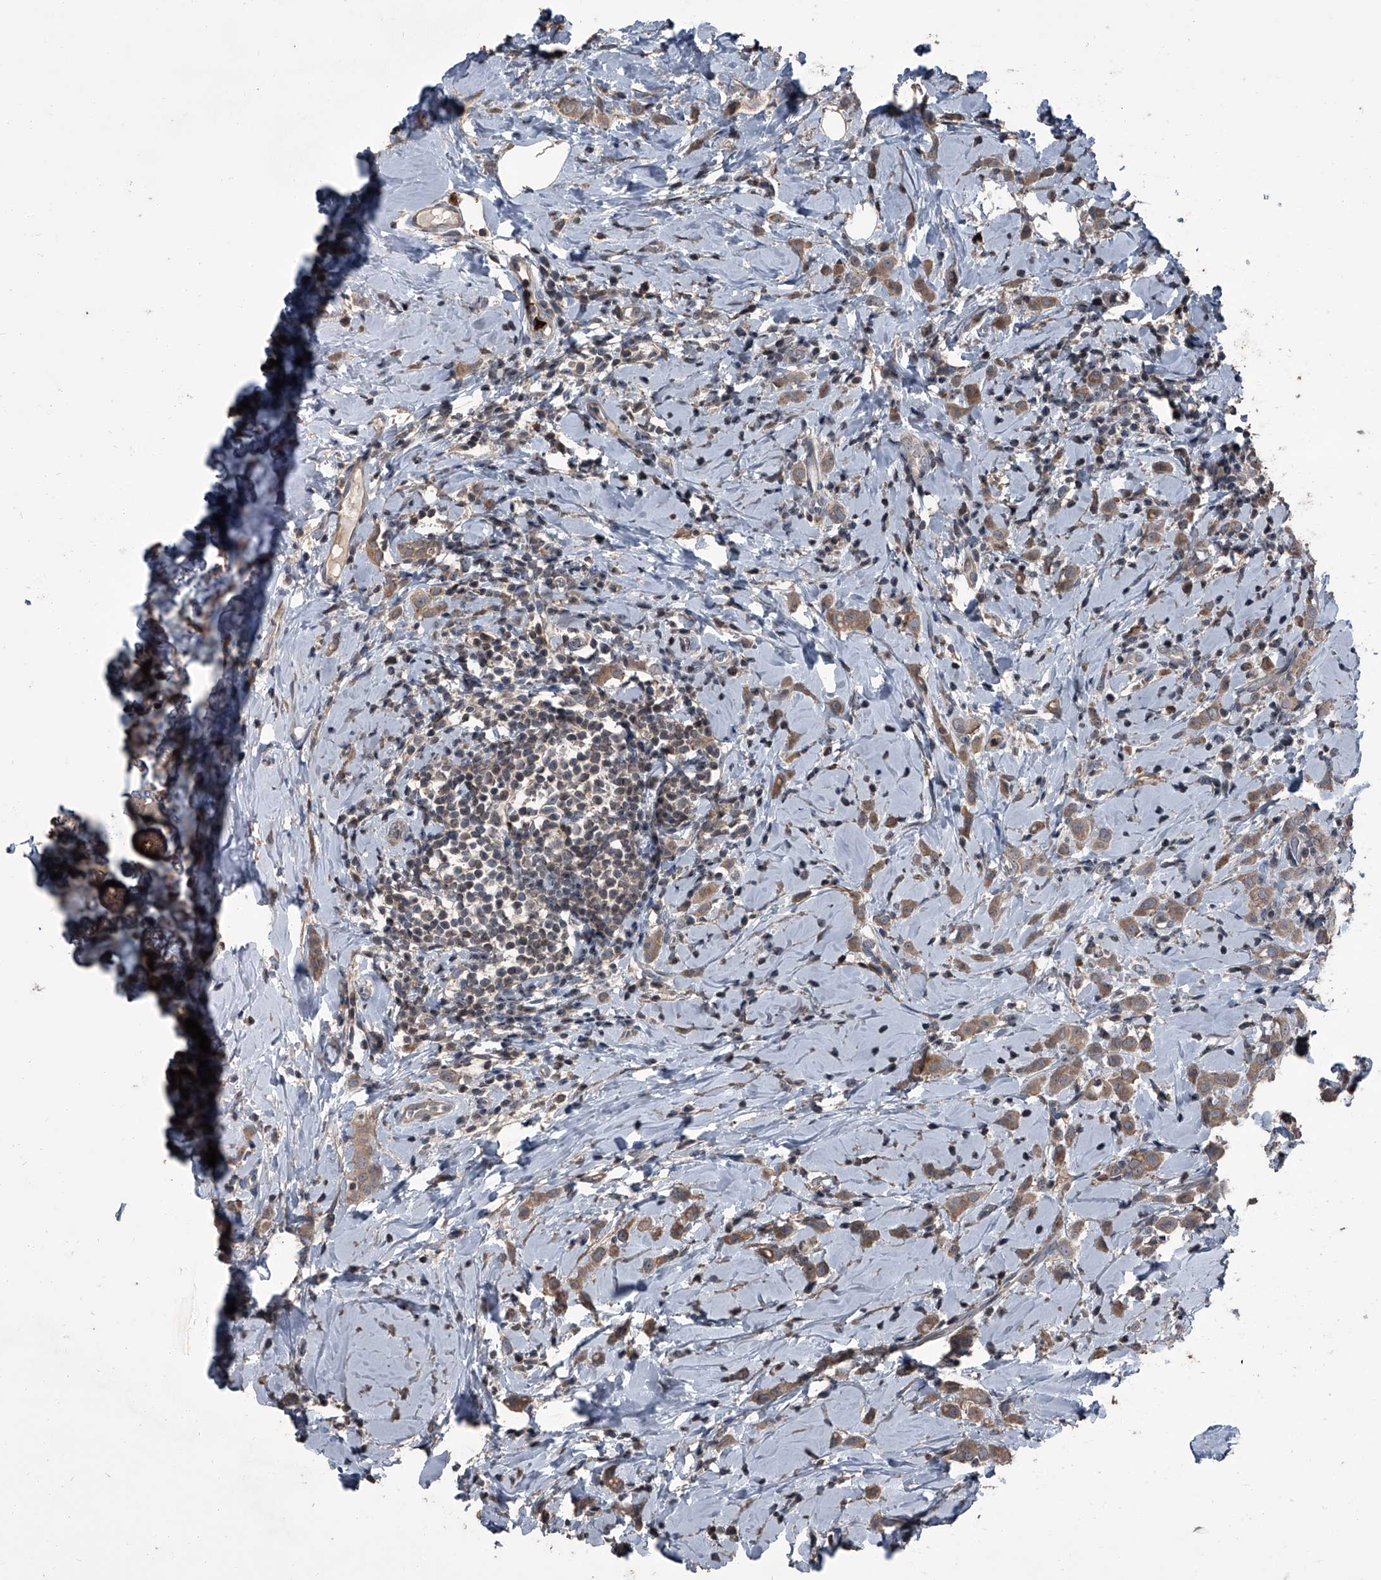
{"staining": {"intensity": "moderate", "quantity": ">75%", "location": "cytoplasmic/membranous"}, "tissue": "breast cancer", "cell_type": "Tumor cells", "image_type": "cancer", "snomed": [{"axis": "morphology", "description": "Lobular carcinoma"}, {"axis": "topography", "description": "Breast"}], "caption": "Brown immunohistochemical staining in human breast lobular carcinoma reveals moderate cytoplasmic/membranous positivity in approximately >75% of tumor cells.", "gene": "OARD1", "patient": {"sex": "female", "age": 47}}